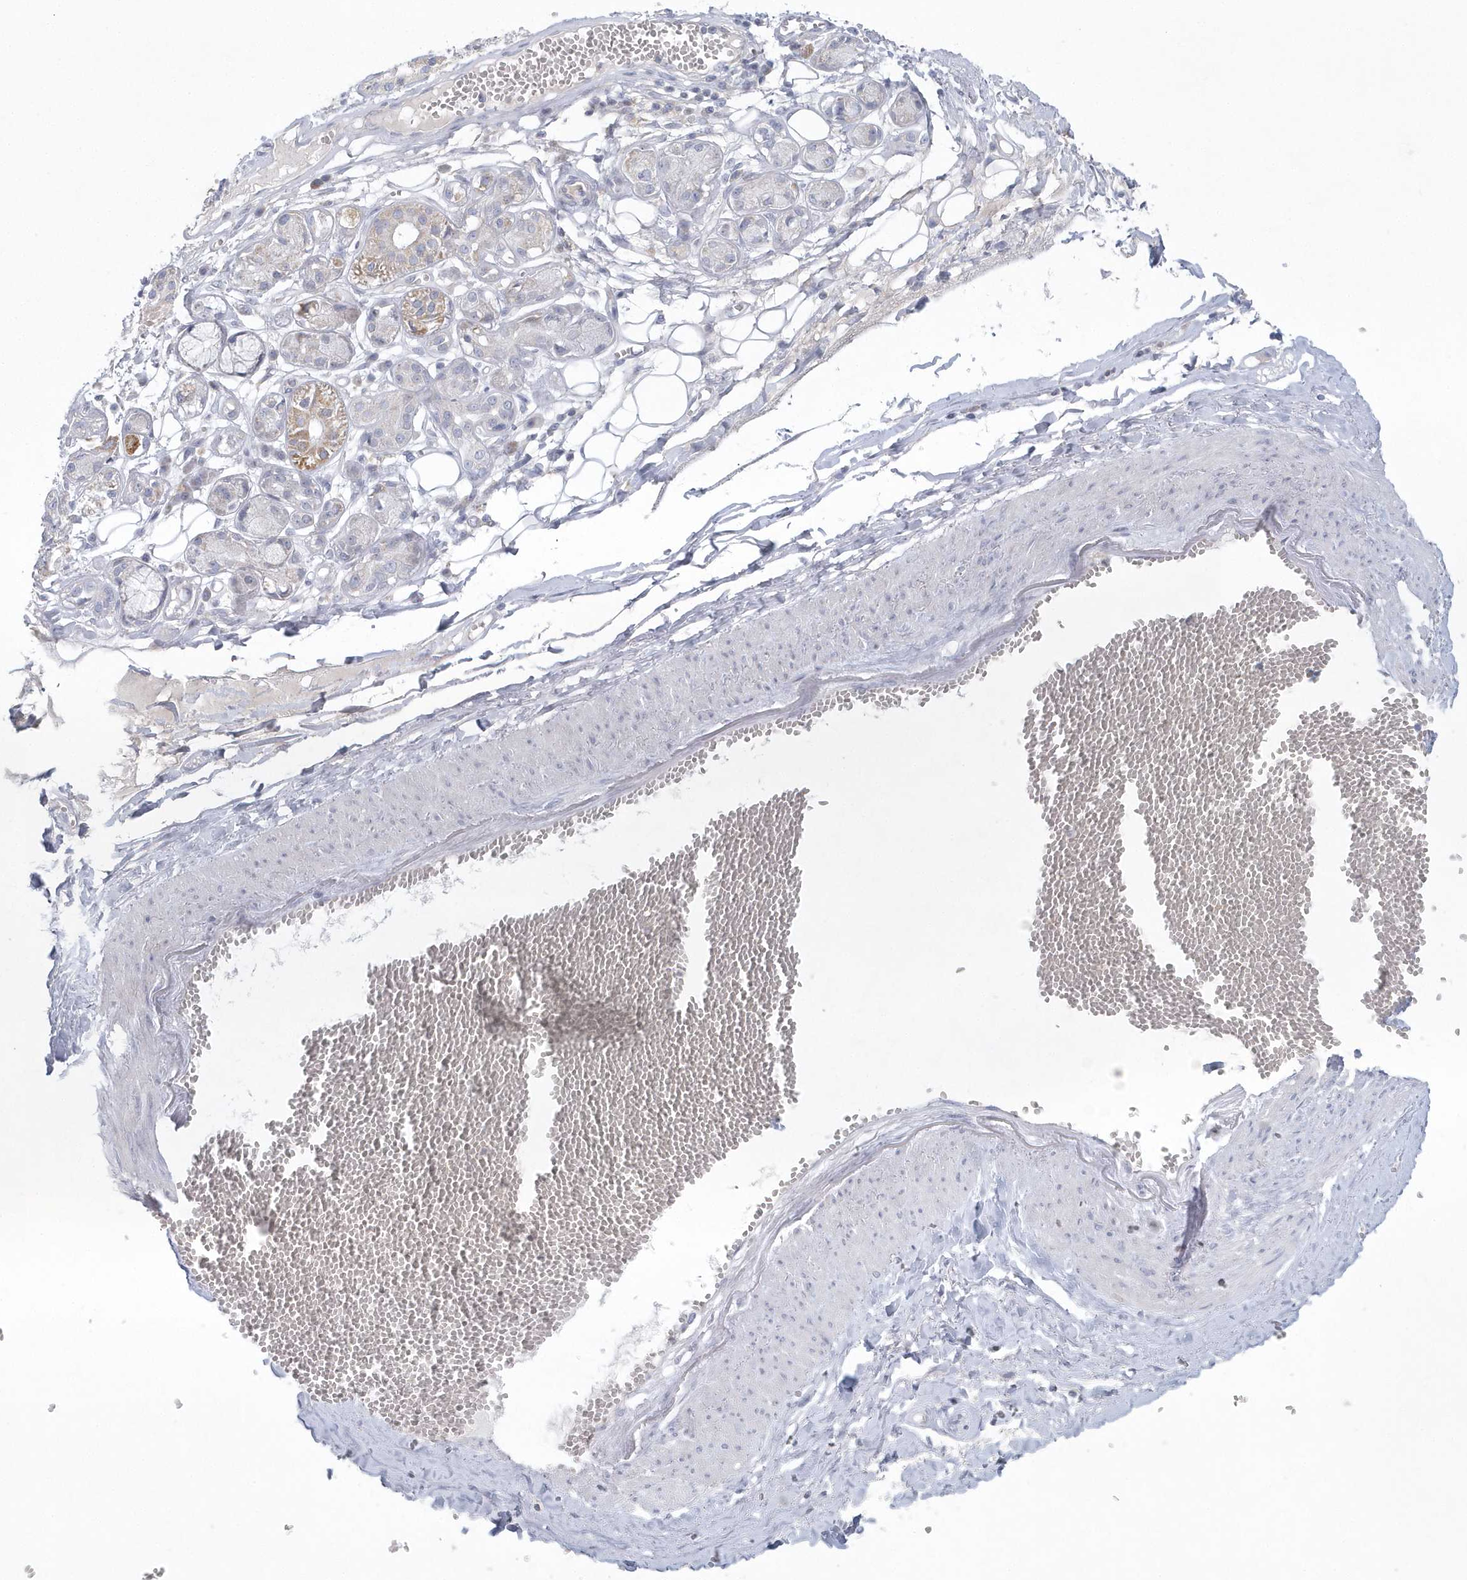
{"staining": {"intensity": "negative", "quantity": "none", "location": "none"}, "tissue": "adipose tissue", "cell_type": "Adipocytes", "image_type": "normal", "snomed": [{"axis": "morphology", "description": "Normal tissue, NOS"}, {"axis": "morphology", "description": "Inflammation, NOS"}, {"axis": "topography", "description": "Salivary gland"}, {"axis": "topography", "description": "Peripheral nerve tissue"}], "caption": "There is no significant staining in adipocytes of adipose tissue. (Stains: DAB immunohistochemistry with hematoxylin counter stain, Microscopy: brightfield microscopy at high magnification).", "gene": "NIPAL1", "patient": {"sex": "female", "age": 75}}